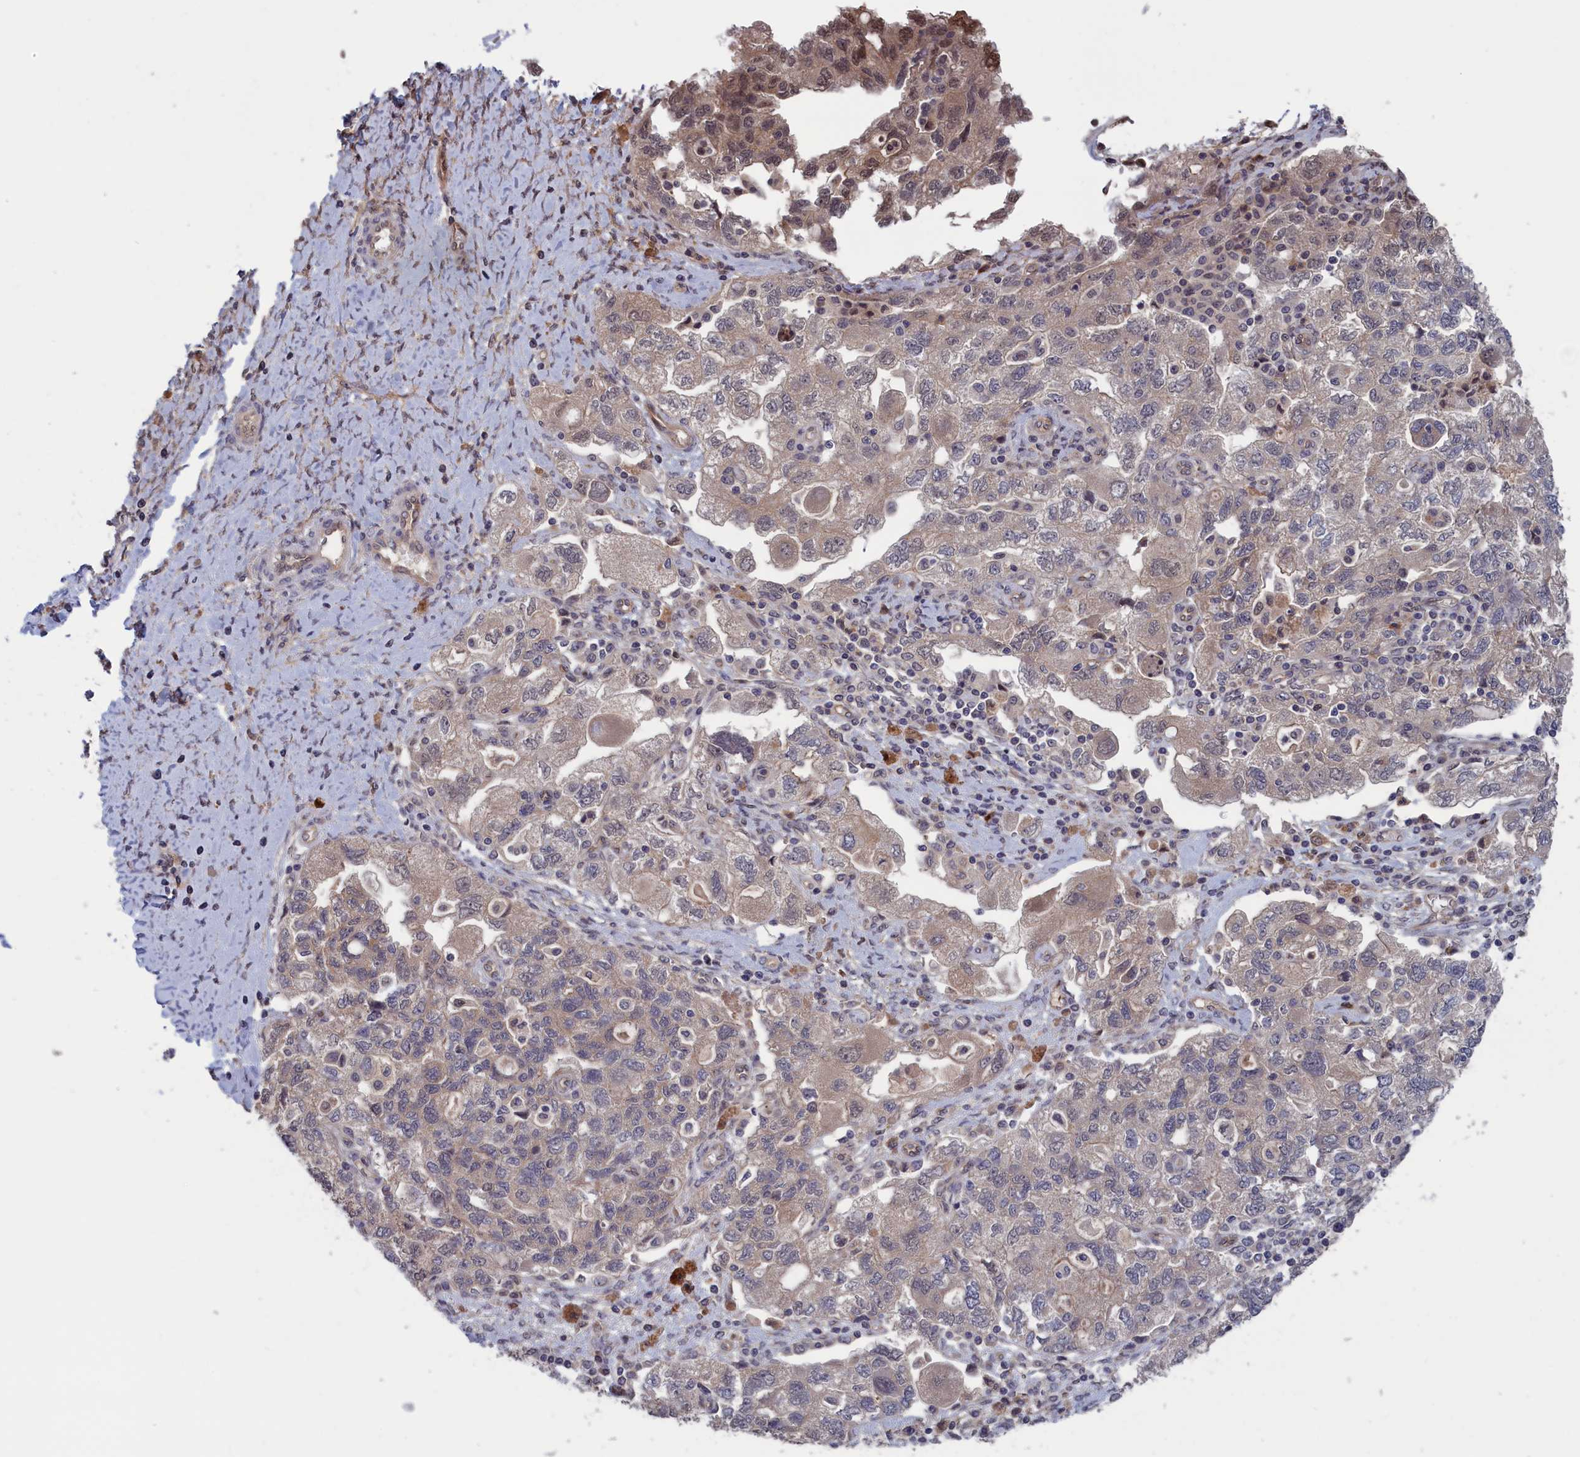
{"staining": {"intensity": "weak", "quantity": "<25%", "location": "nuclear"}, "tissue": "ovarian cancer", "cell_type": "Tumor cells", "image_type": "cancer", "snomed": [{"axis": "morphology", "description": "Carcinoma, NOS"}, {"axis": "morphology", "description": "Cystadenocarcinoma, serous, NOS"}, {"axis": "topography", "description": "Ovary"}], "caption": "The IHC photomicrograph has no significant staining in tumor cells of ovarian cancer tissue. The staining is performed using DAB brown chromogen with nuclei counter-stained in using hematoxylin.", "gene": "PLP2", "patient": {"sex": "female", "age": 69}}